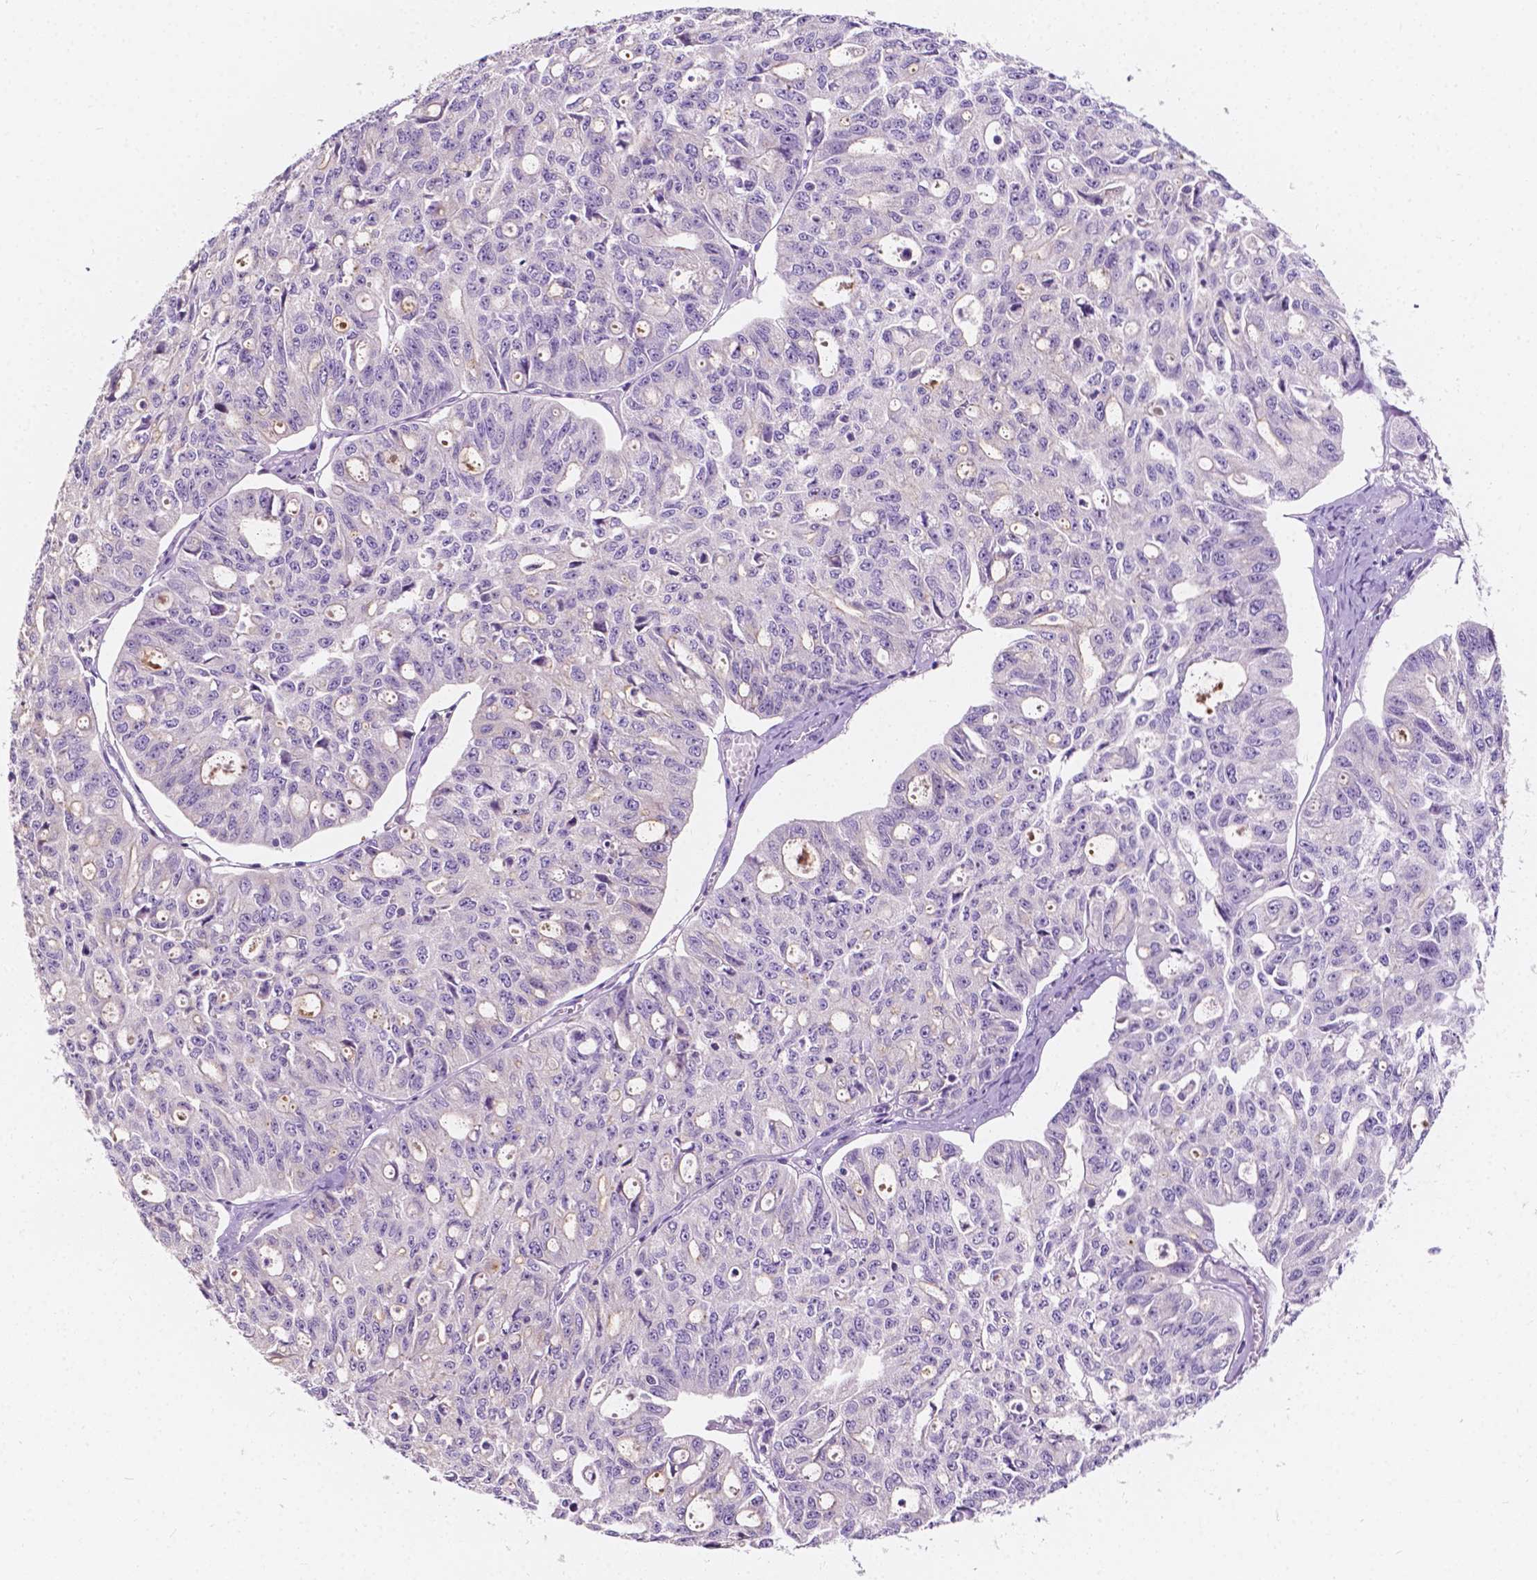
{"staining": {"intensity": "negative", "quantity": "none", "location": "none"}, "tissue": "ovarian cancer", "cell_type": "Tumor cells", "image_type": "cancer", "snomed": [{"axis": "morphology", "description": "Carcinoma, endometroid"}, {"axis": "topography", "description": "Ovary"}], "caption": "Photomicrograph shows no protein expression in tumor cells of ovarian endometroid carcinoma tissue.", "gene": "SIRT2", "patient": {"sex": "female", "age": 65}}